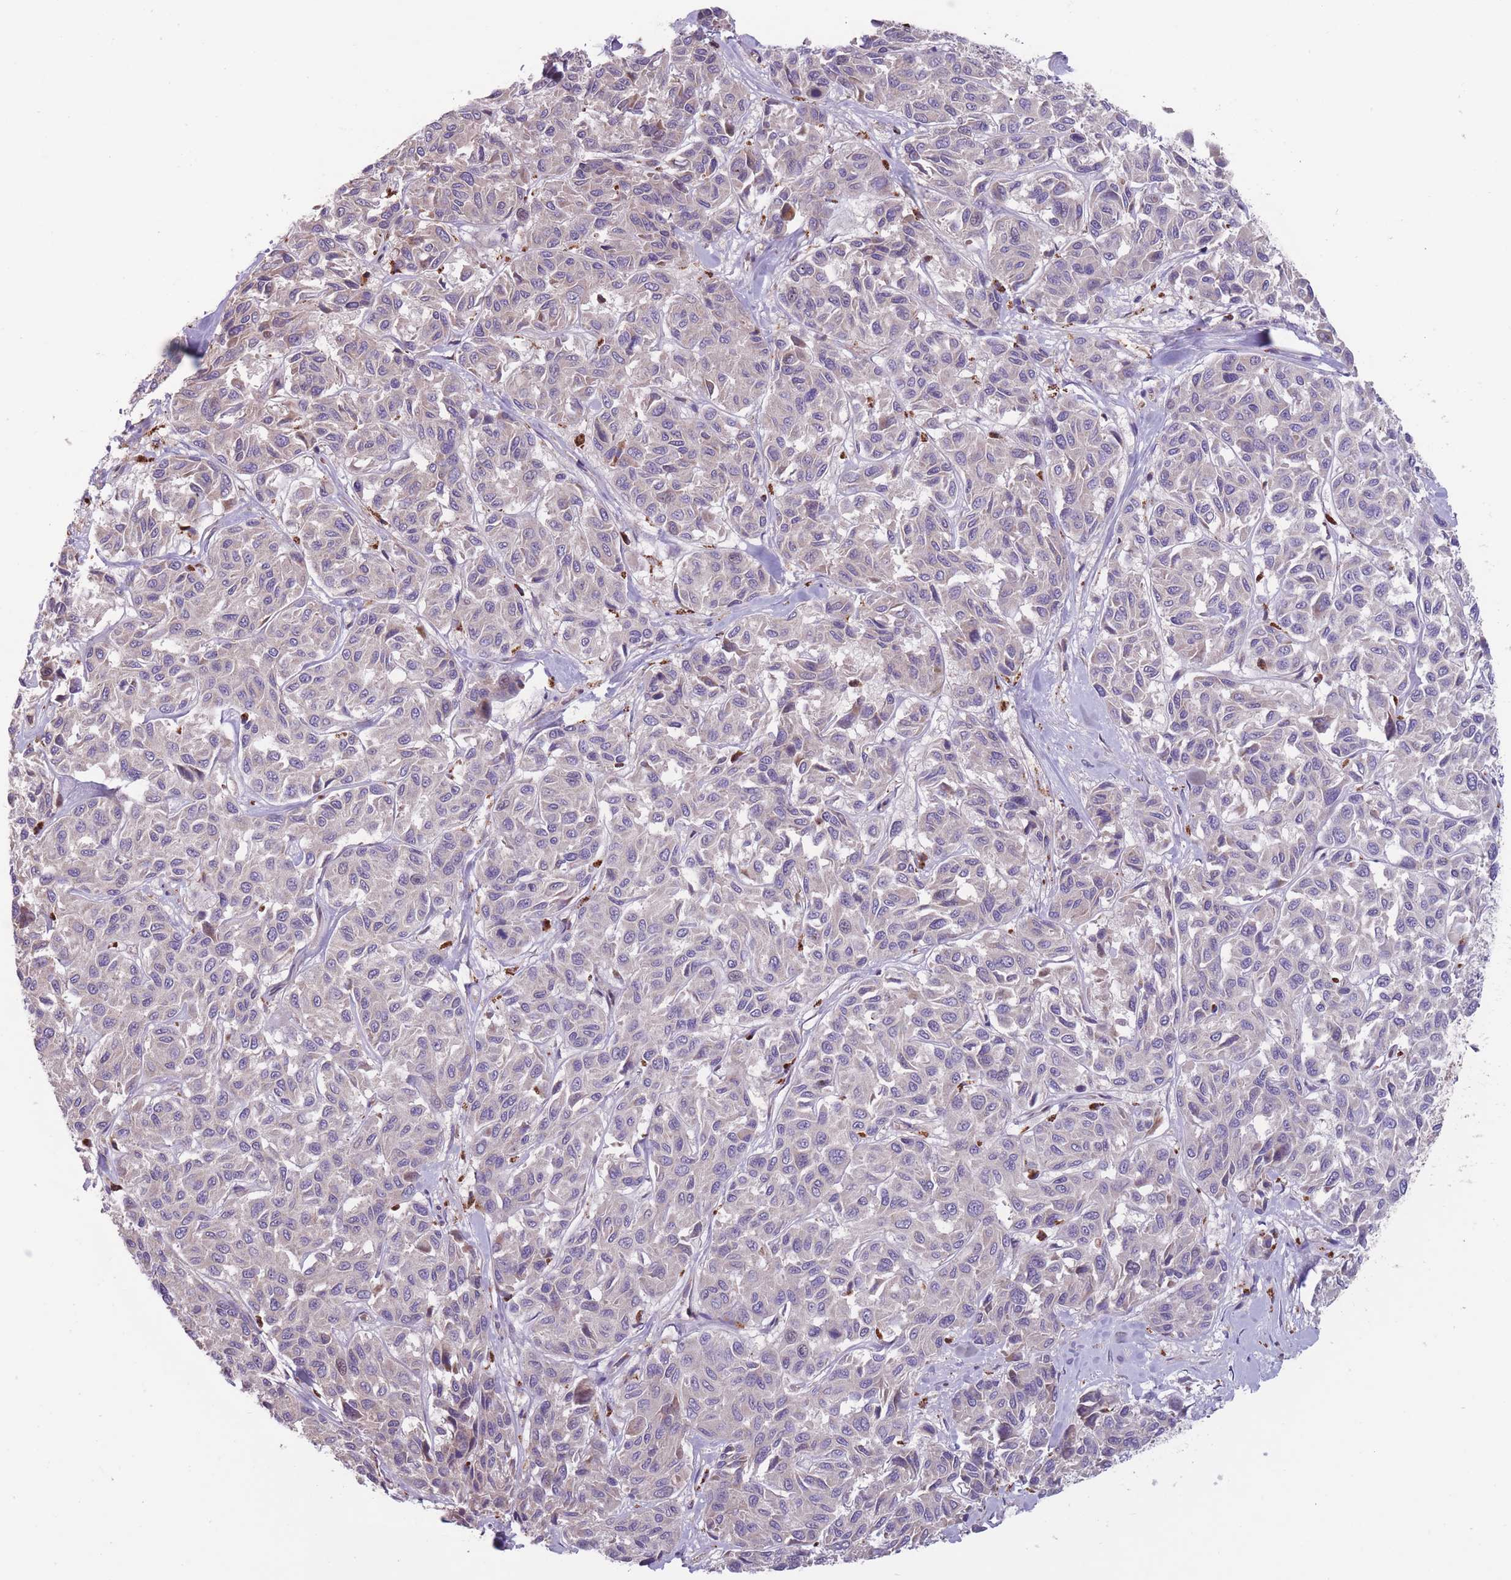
{"staining": {"intensity": "negative", "quantity": "none", "location": "none"}, "tissue": "melanoma", "cell_type": "Tumor cells", "image_type": "cancer", "snomed": [{"axis": "morphology", "description": "Malignant melanoma, NOS"}, {"axis": "topography", "description": "Skin"}], "caption": "Histopathology image shows no significant protein positivity in tumor cells of melanoma. The staining was performed using DAB to visualize the protein expression in brown, while the nuclei were stained in blue with hematoxylin (Magnification: 20x).", "gene": "ITPKC", "patient": {"sex": "female", "age": 66}}